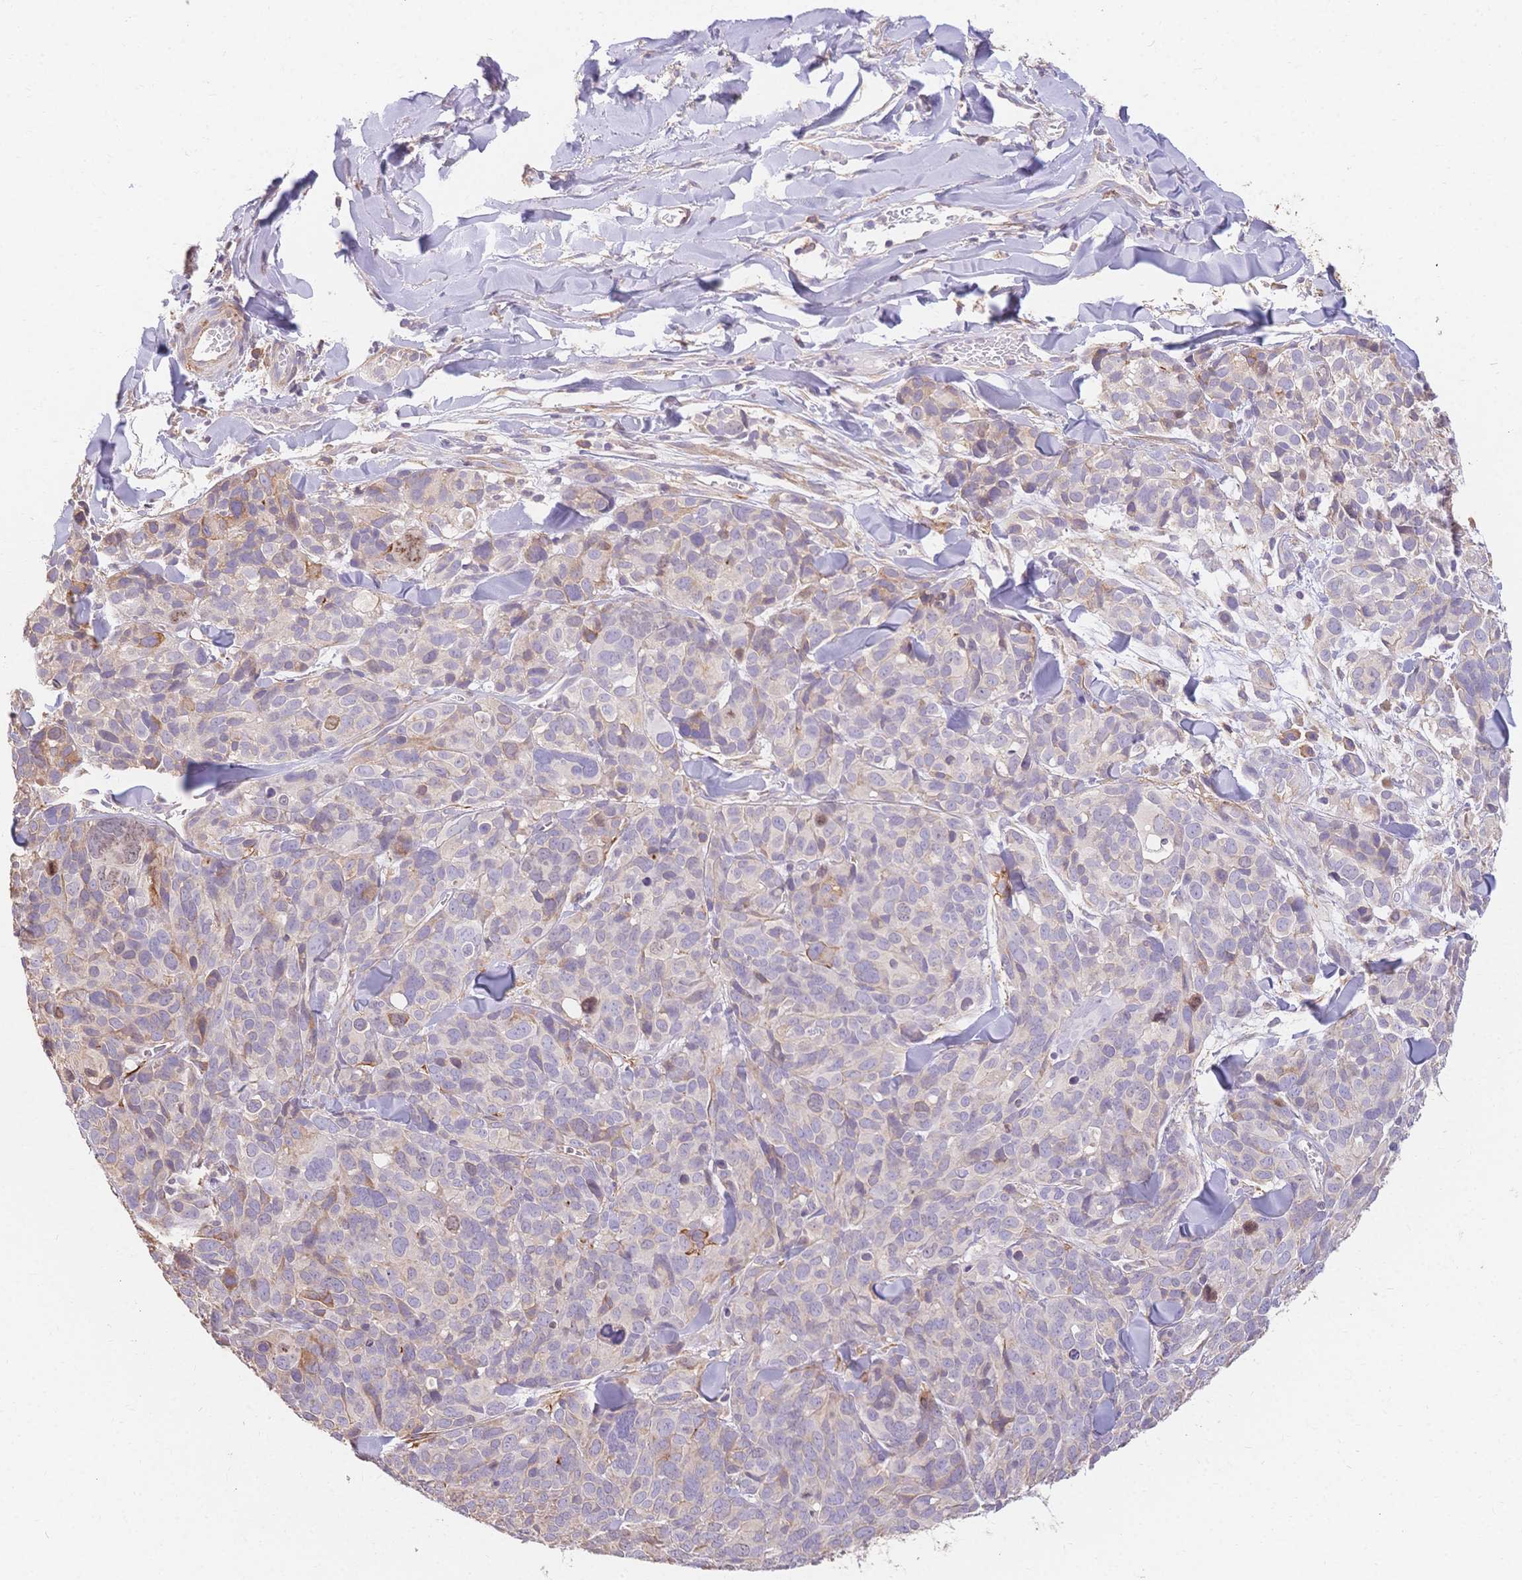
{"staining": {"intensity": "negative", "quantity": "none", "location": "none"}, "tissue": "melanoma", "cell_type": "Tumor cells", "image_type": "cancer", "snomed": [{"axis": "morphology", "description": "Malignant melanoma, NOS"}, {"axis": "topography", "description": "Skin"}], "caption": "Protein analysis of malignant melanoma exhibits no significant staining in tumor cells.", "gene": "HS3ST5", "patient": {"sex": "male", "age": 51}}